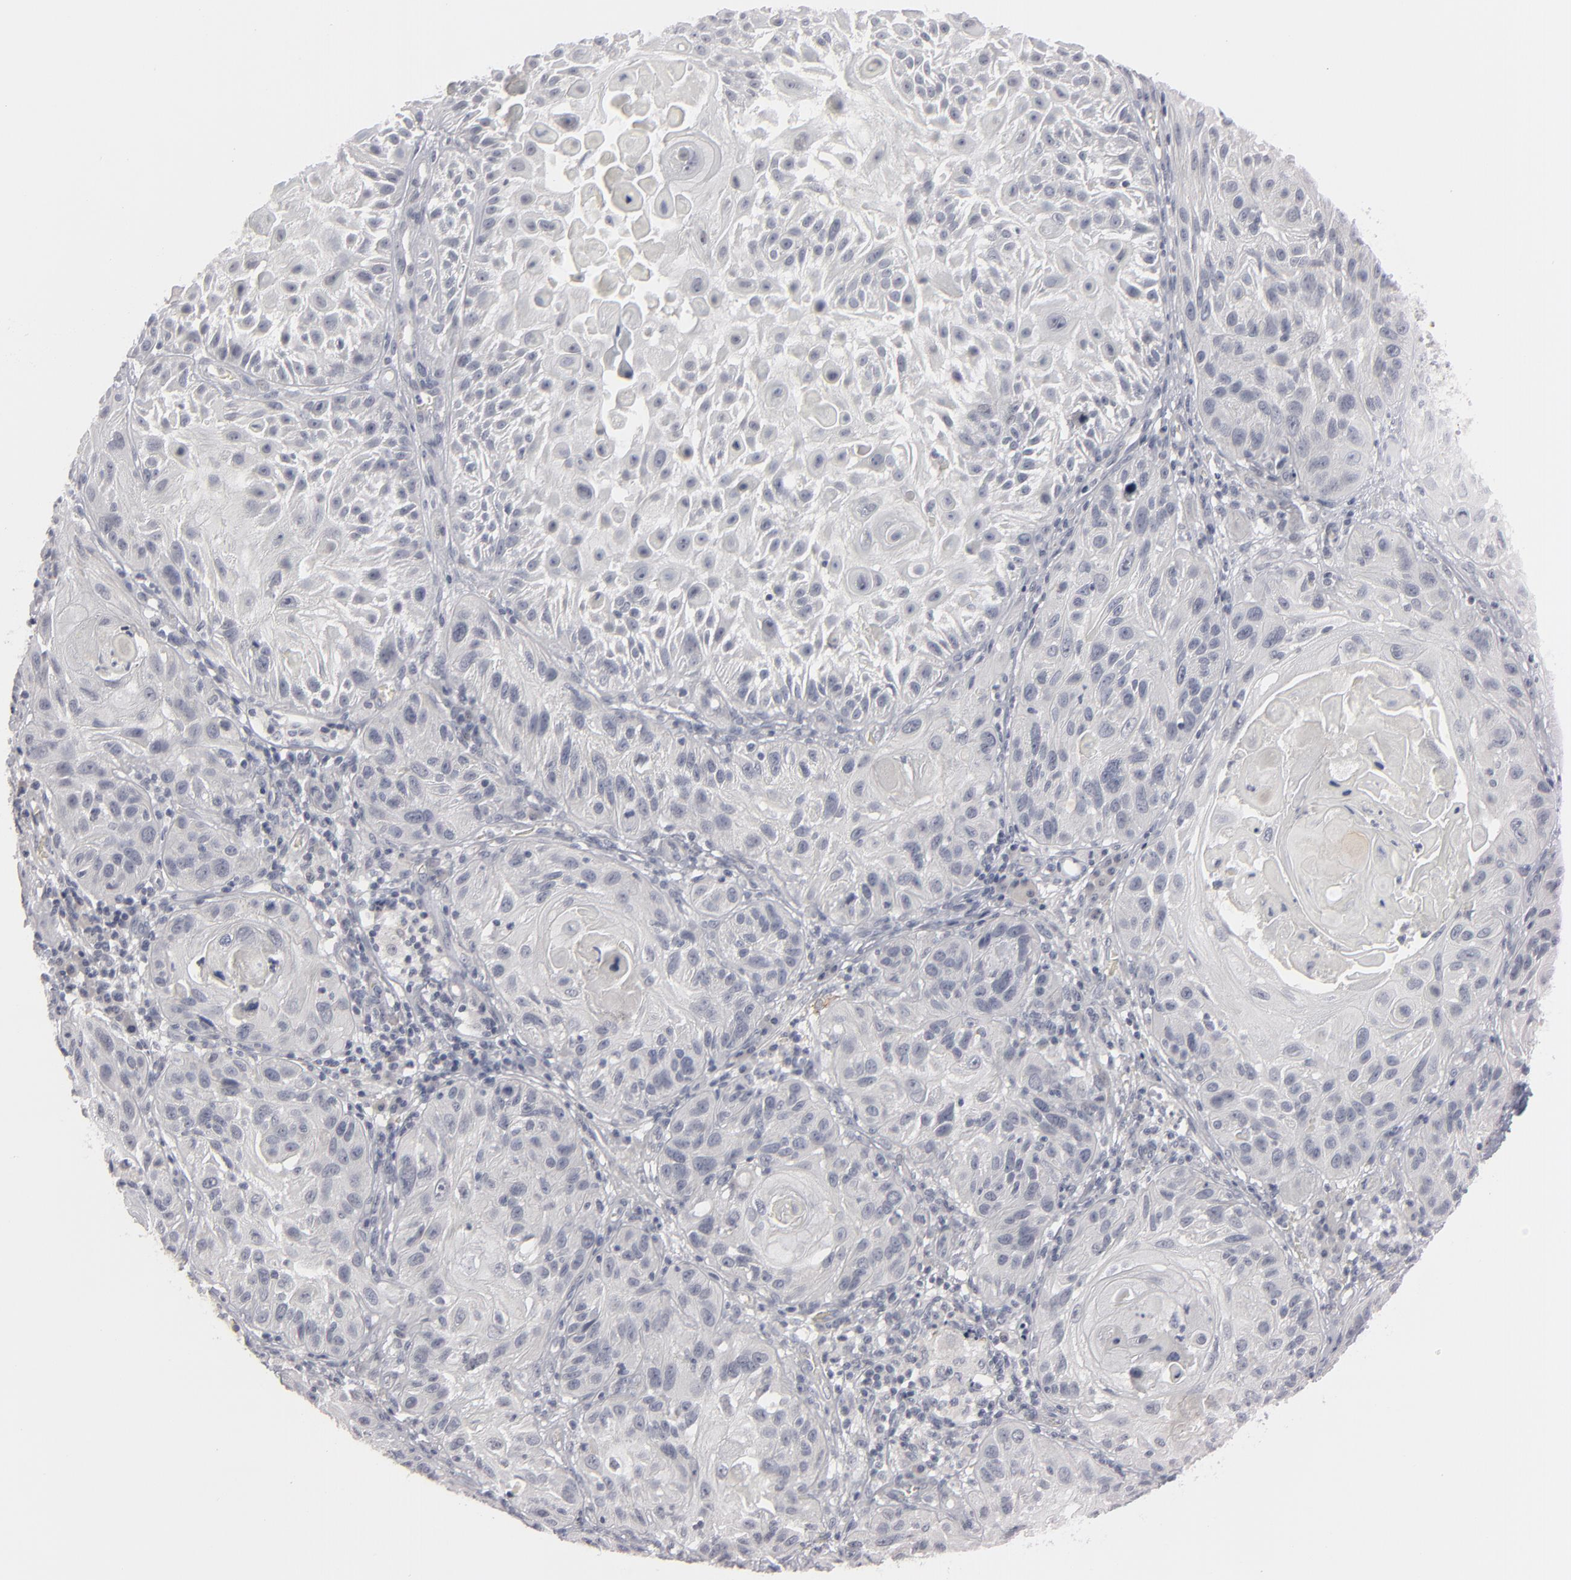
{"staining": {"intensity": "negative", "quantity": "none", "location": "none"}, "tissue": "skin cancer", "cell_type": "Tumor cells", "image_type": "cancer", "snomed": [{"axis": "morphology", "description": "Squamous cell carcinoma, NOS"}, {"axis": "topography", "description": "Skin"}], "caption": "Immunohistochemistry (IHC) micrograph of skin cancer stained for a protein (brown), which shows no staining in tumor cells.", "gene": "KIAA1210", "patient": {"sex": "female", "age": 89}}